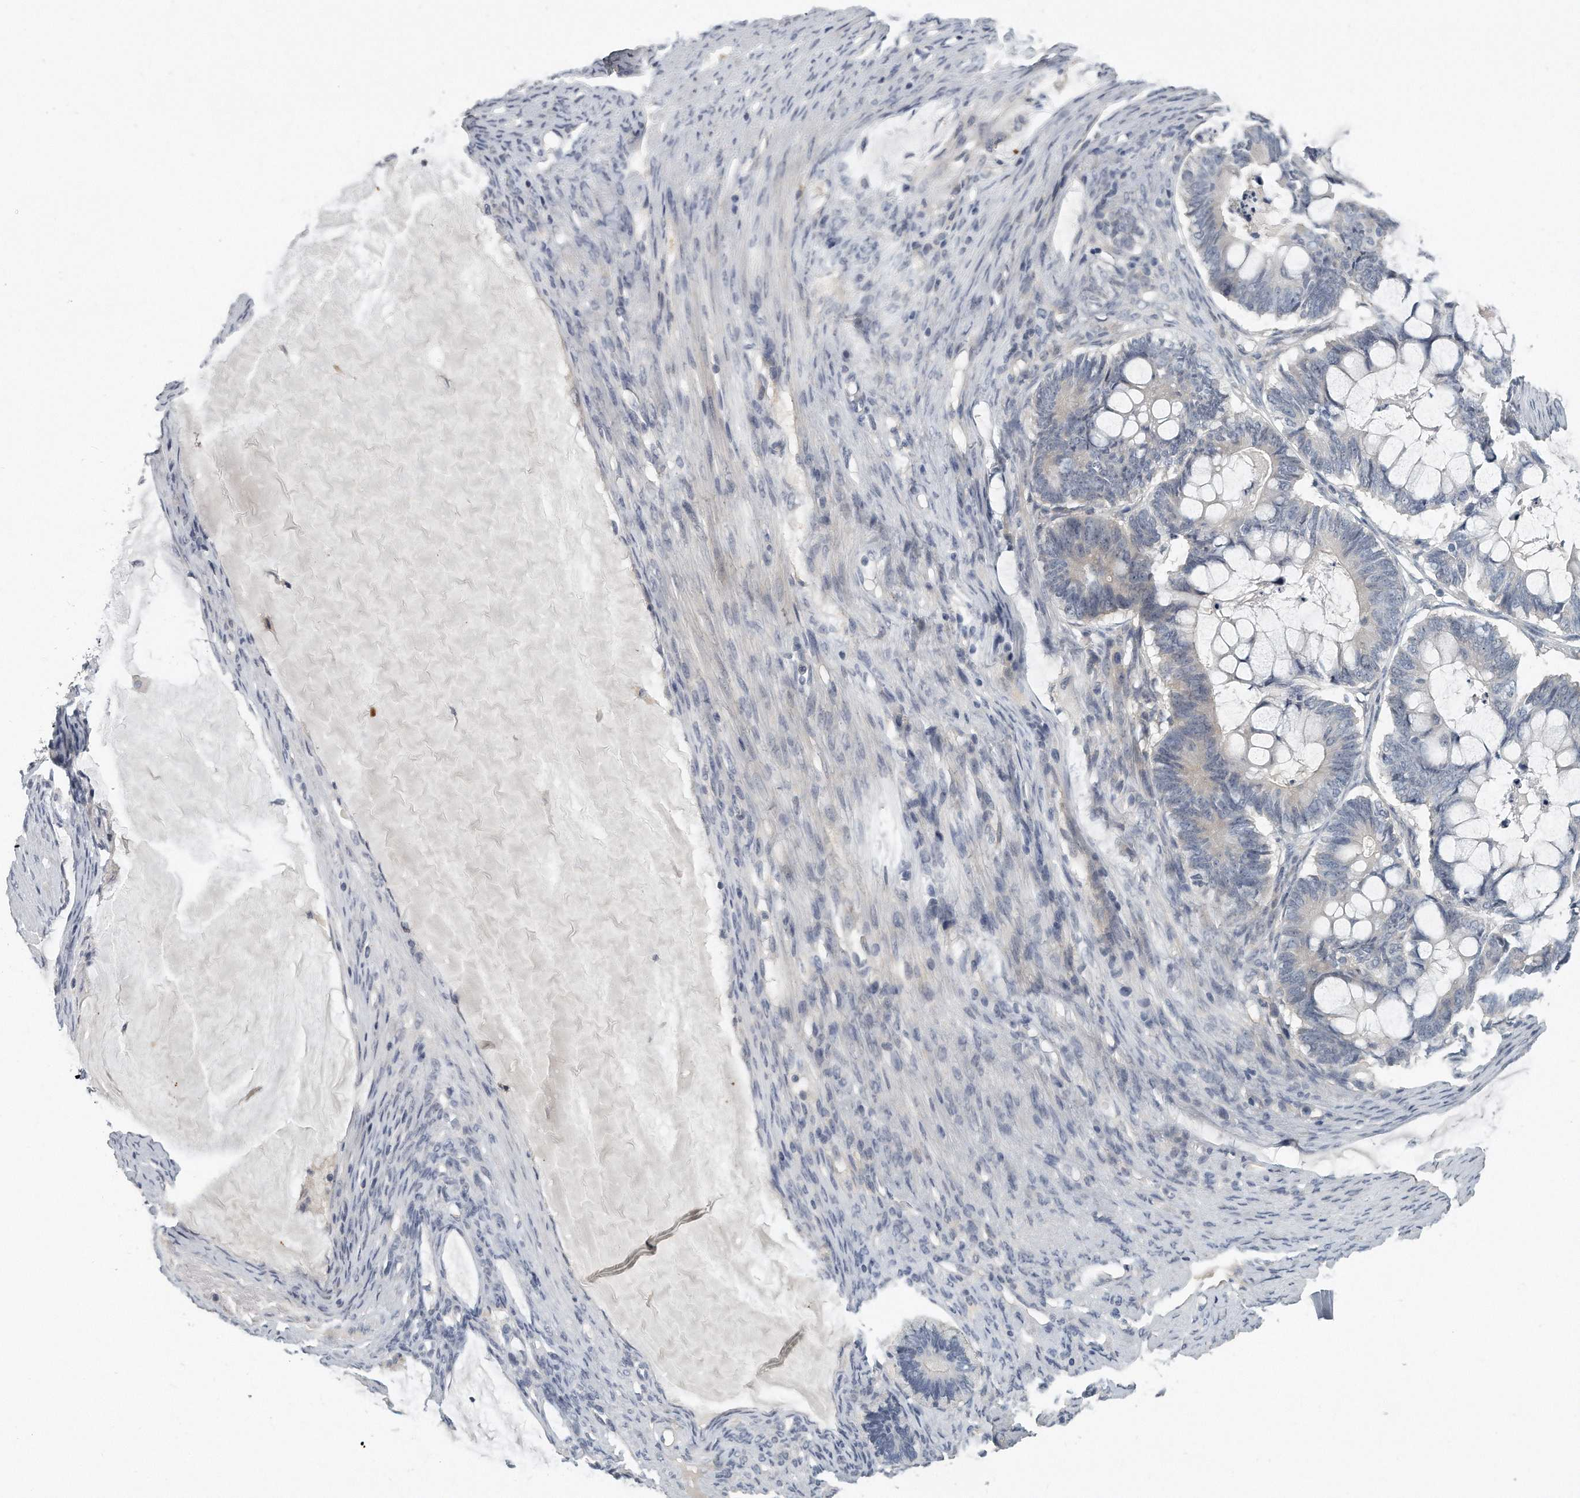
{"staining": {"intensity": "negative", "quantity": "none", "location": "none"}, "tissue": "ovarian cancer", "cell_type": "Tumor cells", "image_type": "cancer", "snomed": [{"axis": "morphology", "description": "Cystadenocarcinoma, mucinous, NOS"}, {"axis": "topography", "description": "Ovary"}], "caption": "This is an immunohistochemistry histopathology image of ovarian cancer. There is no positivity in tumor cells.", "gene": "KLHL7", "patient": {"sex": "female", "age": 61}}